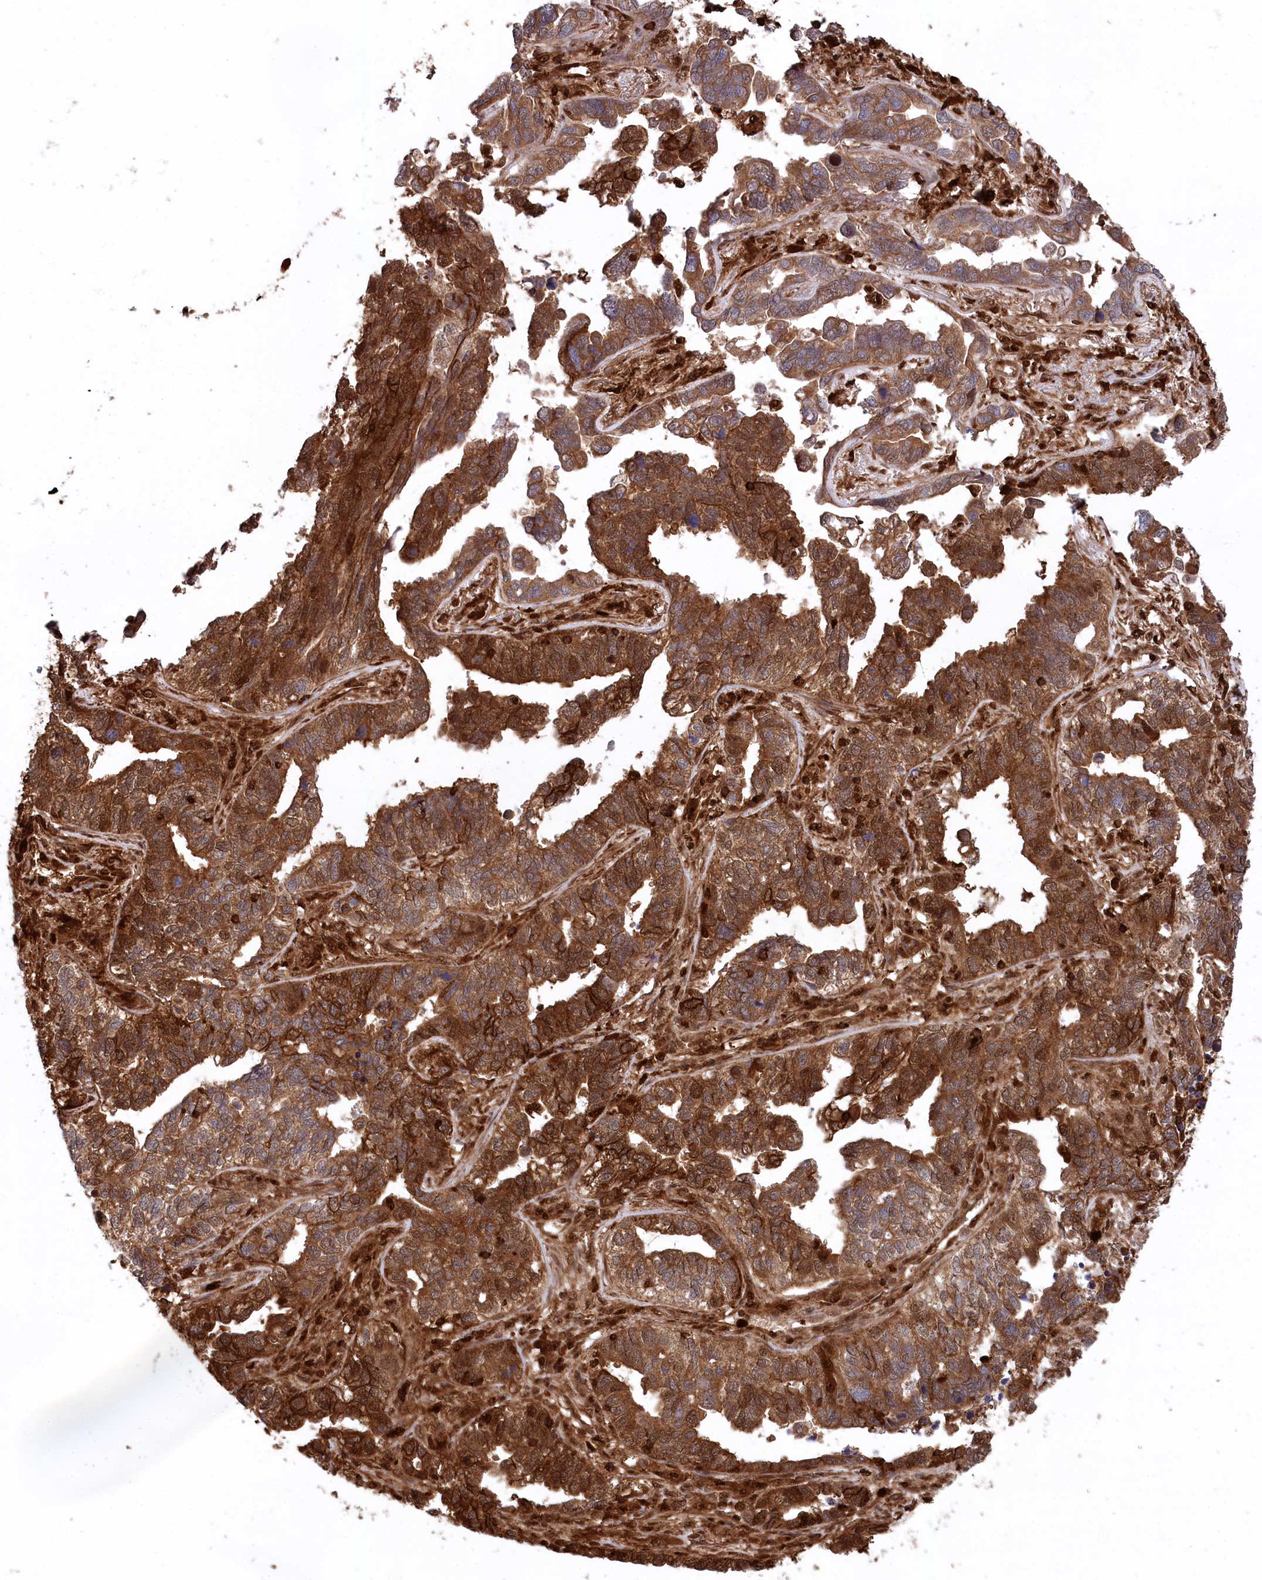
{"staining": {"intensity": "strong", "quantity": ">75%", "location": "cytoplasmic/membranous,nuclear"}, "tissue": "lung cancer", "cell_type": "Tumor cells", "image_type": "cancer", "snomed": [{"axis": "morphology", "description": "Adenocarcinoma, NOS"}, {"axis": "topography", "description": "Lung"}], "caption": "High-power microscopy captured an immunohistochemistry (IHC) histopathology image of adenocarcinoma (lung), revealing strong cytoplasmic/membranous and nuclear expression in approximately >75% of tumor cells.", "gene": "LSG1", "patient": {"sex": "male", "age": 67}}